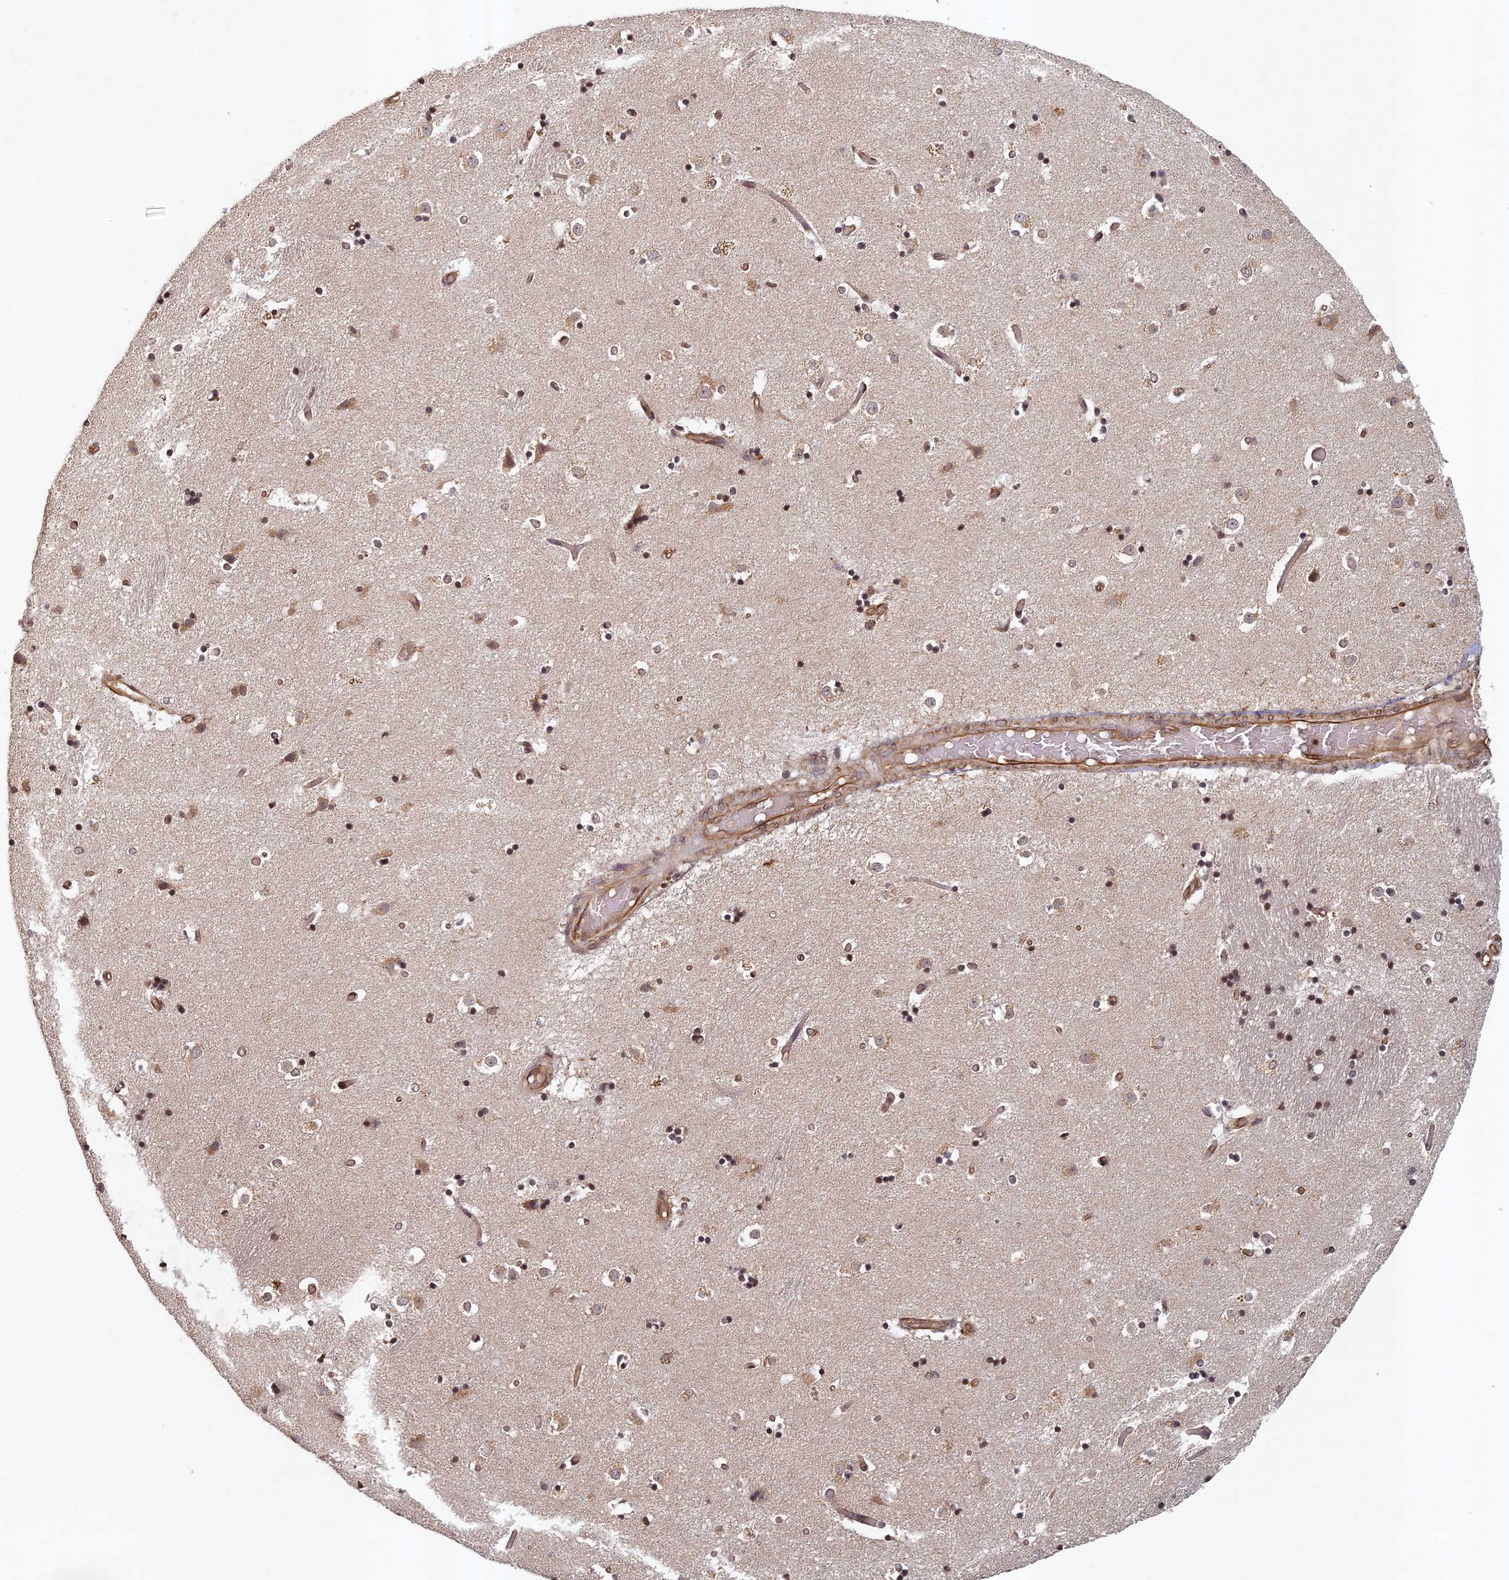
{"staining": {"intensity": "weak", "quantity": "25%-75%", "location": "cytoplasmic/membranous,nuclear"}, "tissue": "caudate", "cell_type": "Glial cells", "image_type": "normal", "snomed": [{"axis": "morphology", "description": "Normal tissue, NOS"}, {"axis": "topography", "description": "Lateral ventricle wall"}], "caption": "Normal caudate shows weak cytoplasmic/membranous,nuclear expression in about 25%-75% of glial cells The protein is stained brown, and the nuclei are stained in blue (DAB IHC with brightfield microscopy, high magnification)..", "gene": "ABCB10", "patient": {"sex": "female", "age": 52}}